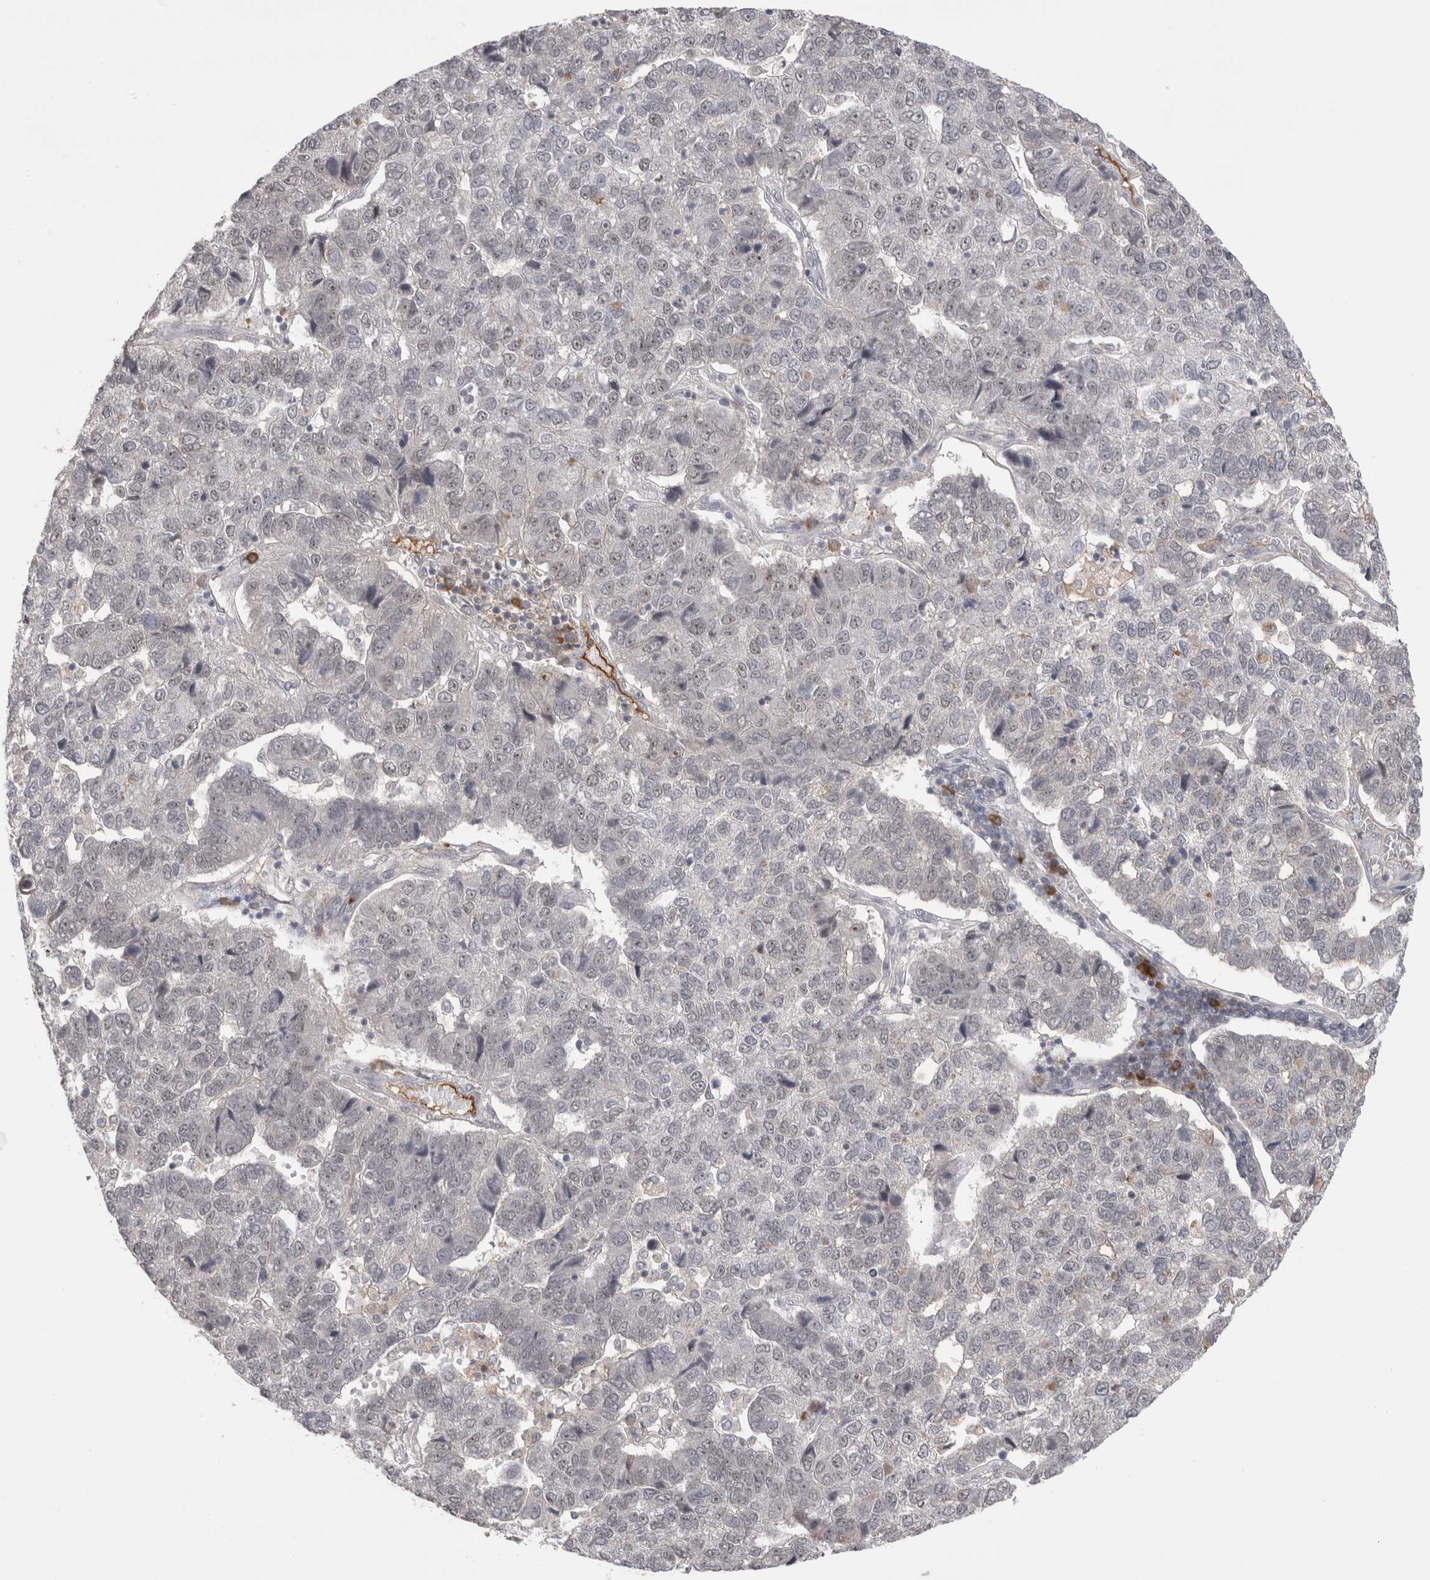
{"staining": {"intensity": "weak", "quantity": "<25%", "location": "nuclear"}, "tissue": "pancreatic cancer", "cell_type": "Tumor cells", "image_type": "cancer", "snomed": [{"axis": "morphology", "description": "Adenocarcinoma, NOS"}, {"axis": "topography", "description": "Pancreas"}], "caption": "A histopathology image of pancreatic cancer (adenocarcinoma) stained for a protein shows no brown staining in tumor cells.", "gene": "ZNF24", "patient": {"sex": "female", "age": 61}}